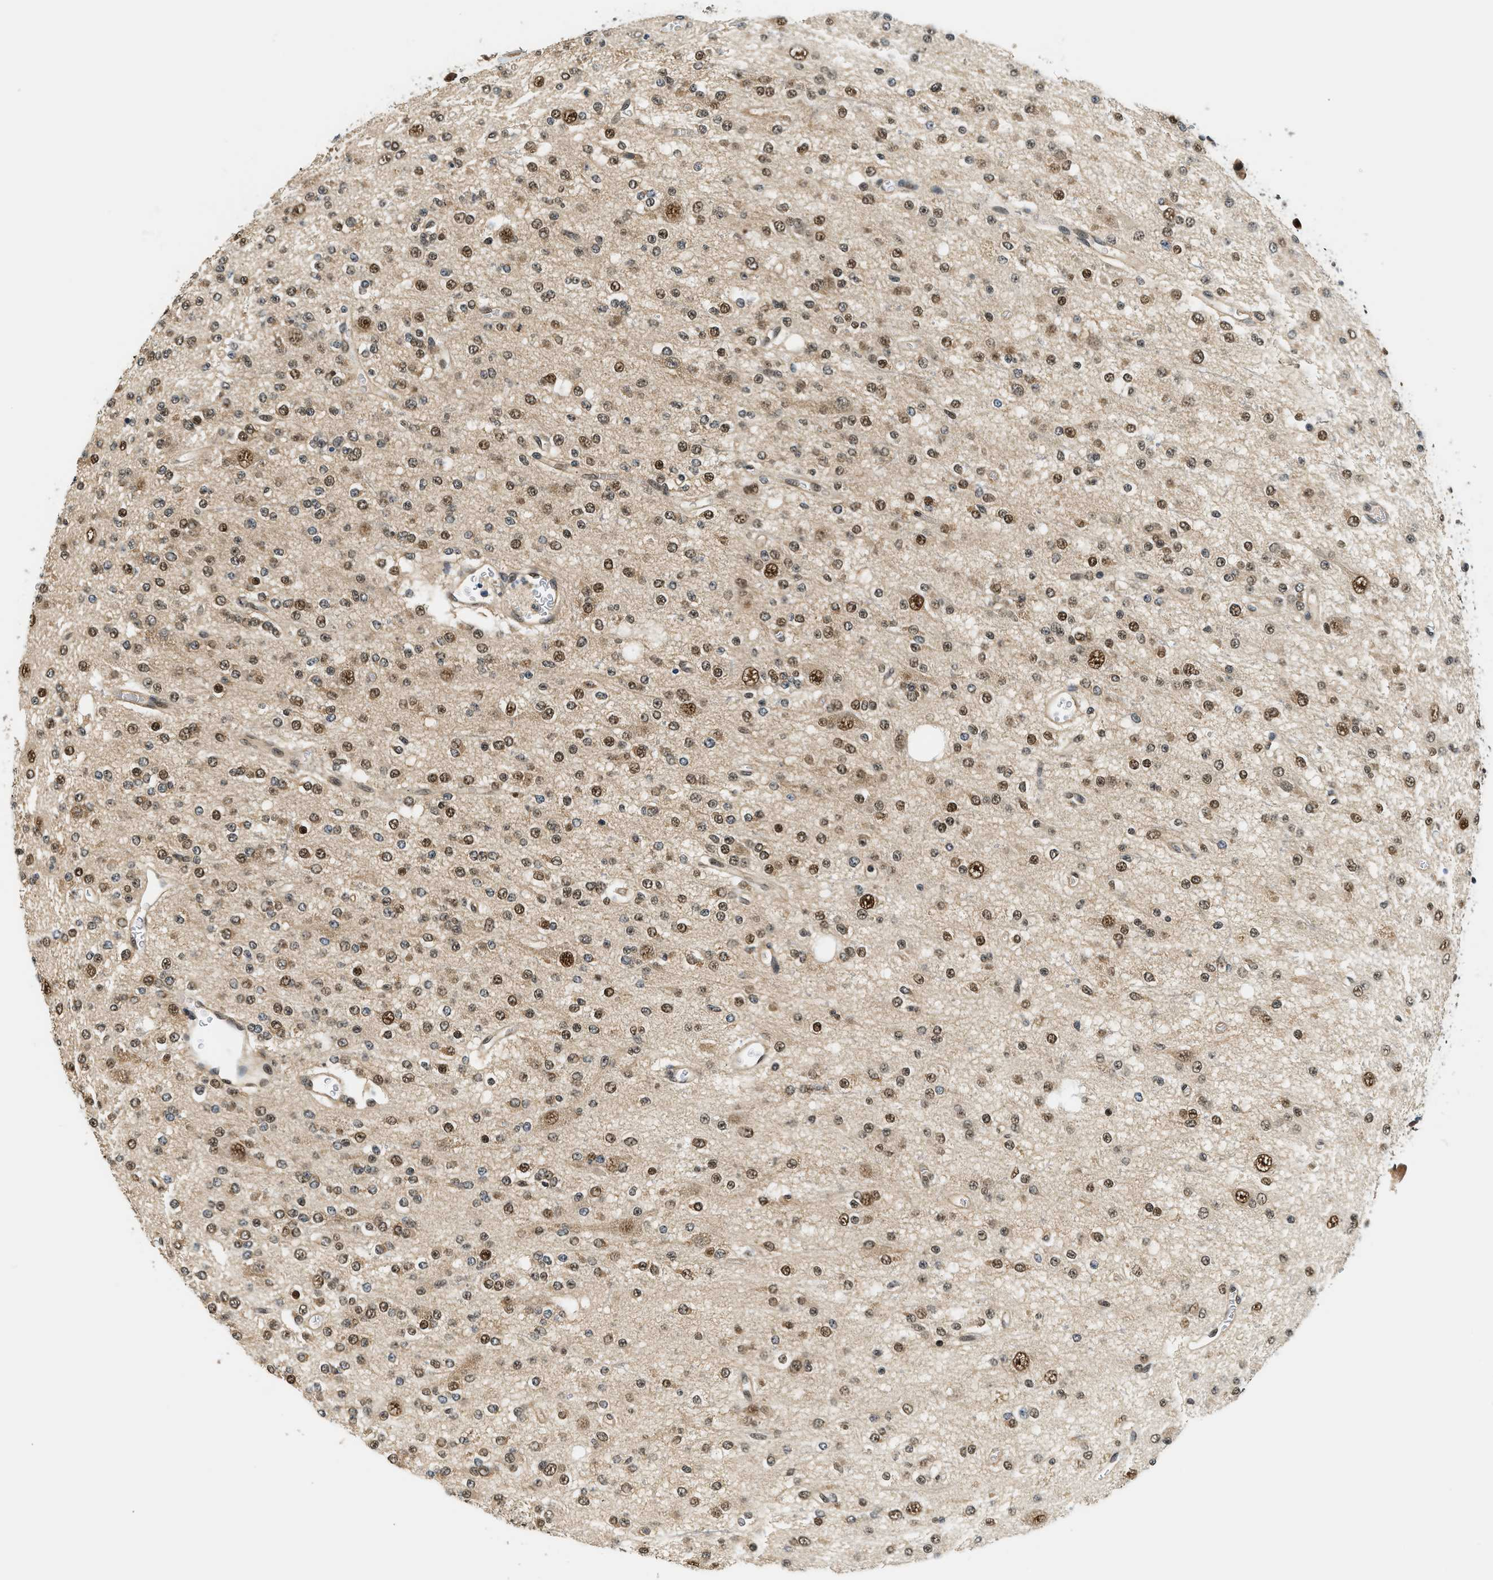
{"staining": {"intensity": "strong", "quantity": ">75%", "location": "cytoplasmic/membranous,nuclear"}, "tissue": "glioma", "cell_type": "Tumor cells", "image_type": "cancer", "snomed": [{"axis": "morphology", "description": "Glioma, malignant, Low grade"}, {"axis": "topography", "description": "Brain"}], "caption": "A high-resolution photomicrograph shows IHC staining of malignant glioma (low-grade), which shows strong cytoplasmic/membranous and nuclear expression in about >75% of tumor cells.", "gene": "PSMD3", "patient": {"sex": "male", "age": 38}}